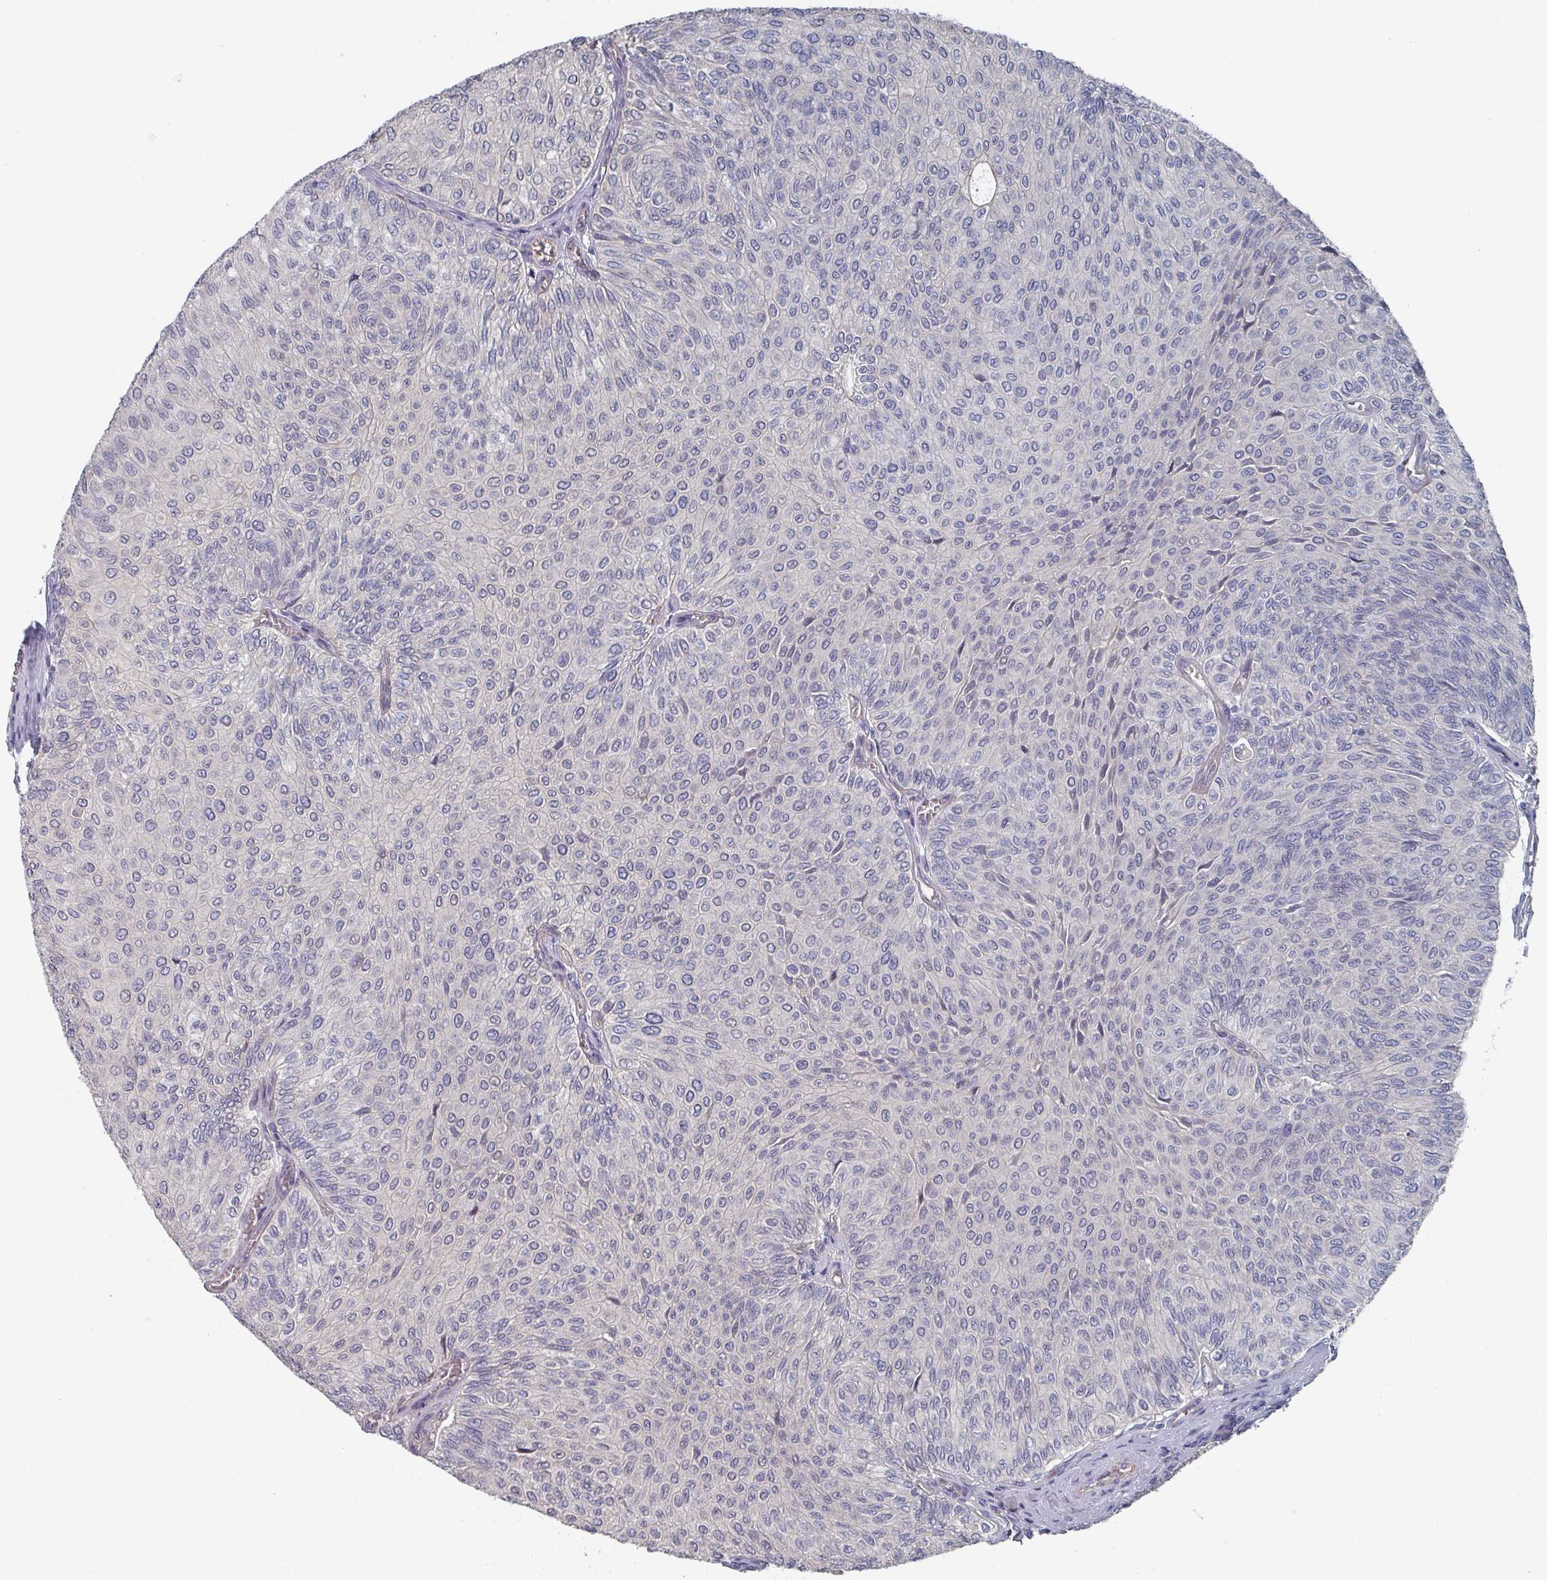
{"staining": {"intensity": "negative", "quantity": "none", "location": "none"}, "tissue": "urothelial cancer", "cell_type": "Tumor cells", "image_type": "cancer", "snomed": [{"axis": "morphology", "description": "Urothelial carcinoma, NOS"}, {"axis": "topography", "description": "Urinary bladder"}], "caption": "The image reveals no significant expression in tumor cells of transitional cell carcinoma.", "gene": "EFL1", "patient": {"sex": "male", "age": 59}}